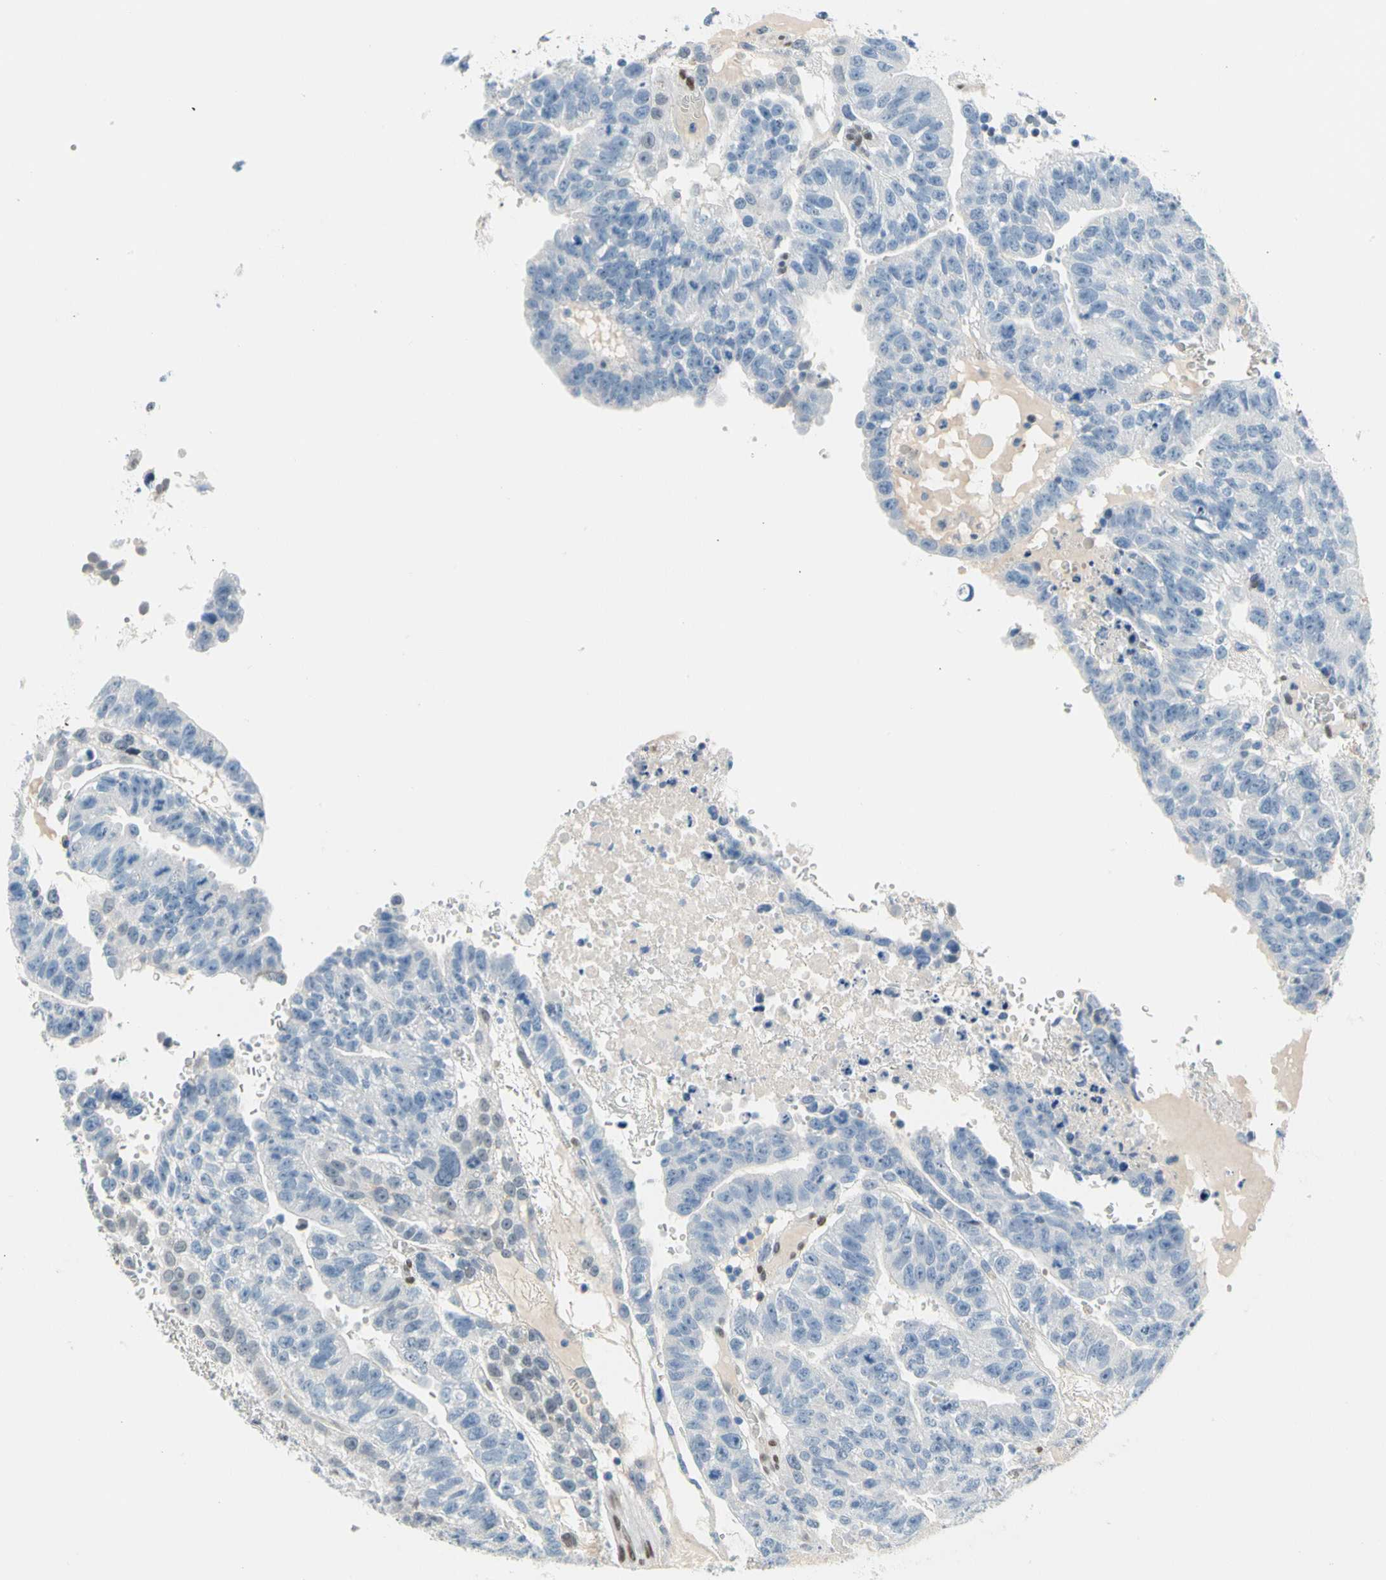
{"staining": {"intensity": "negative", "quantity": "none", "location": "none"}, "tissue": "testis cancer", "cell_type": "Tumor cells", "image_type": "cancer", "snomed": [{"axis": "morphology", "description": "Seminoma, NOS"}, {"axis": "morphology", "description": "Carcinoma, Embryonal, NOS"}, {"axis": "topography", "description": "Testis"}], "caption": "An immunohistochemistry (IHC) histopathology image of testis seminoma is shown. There is no staining in tumor cells of testis seminoma.", "gene": "NFIA", "patient": {"sex": "male", "age": 52}}